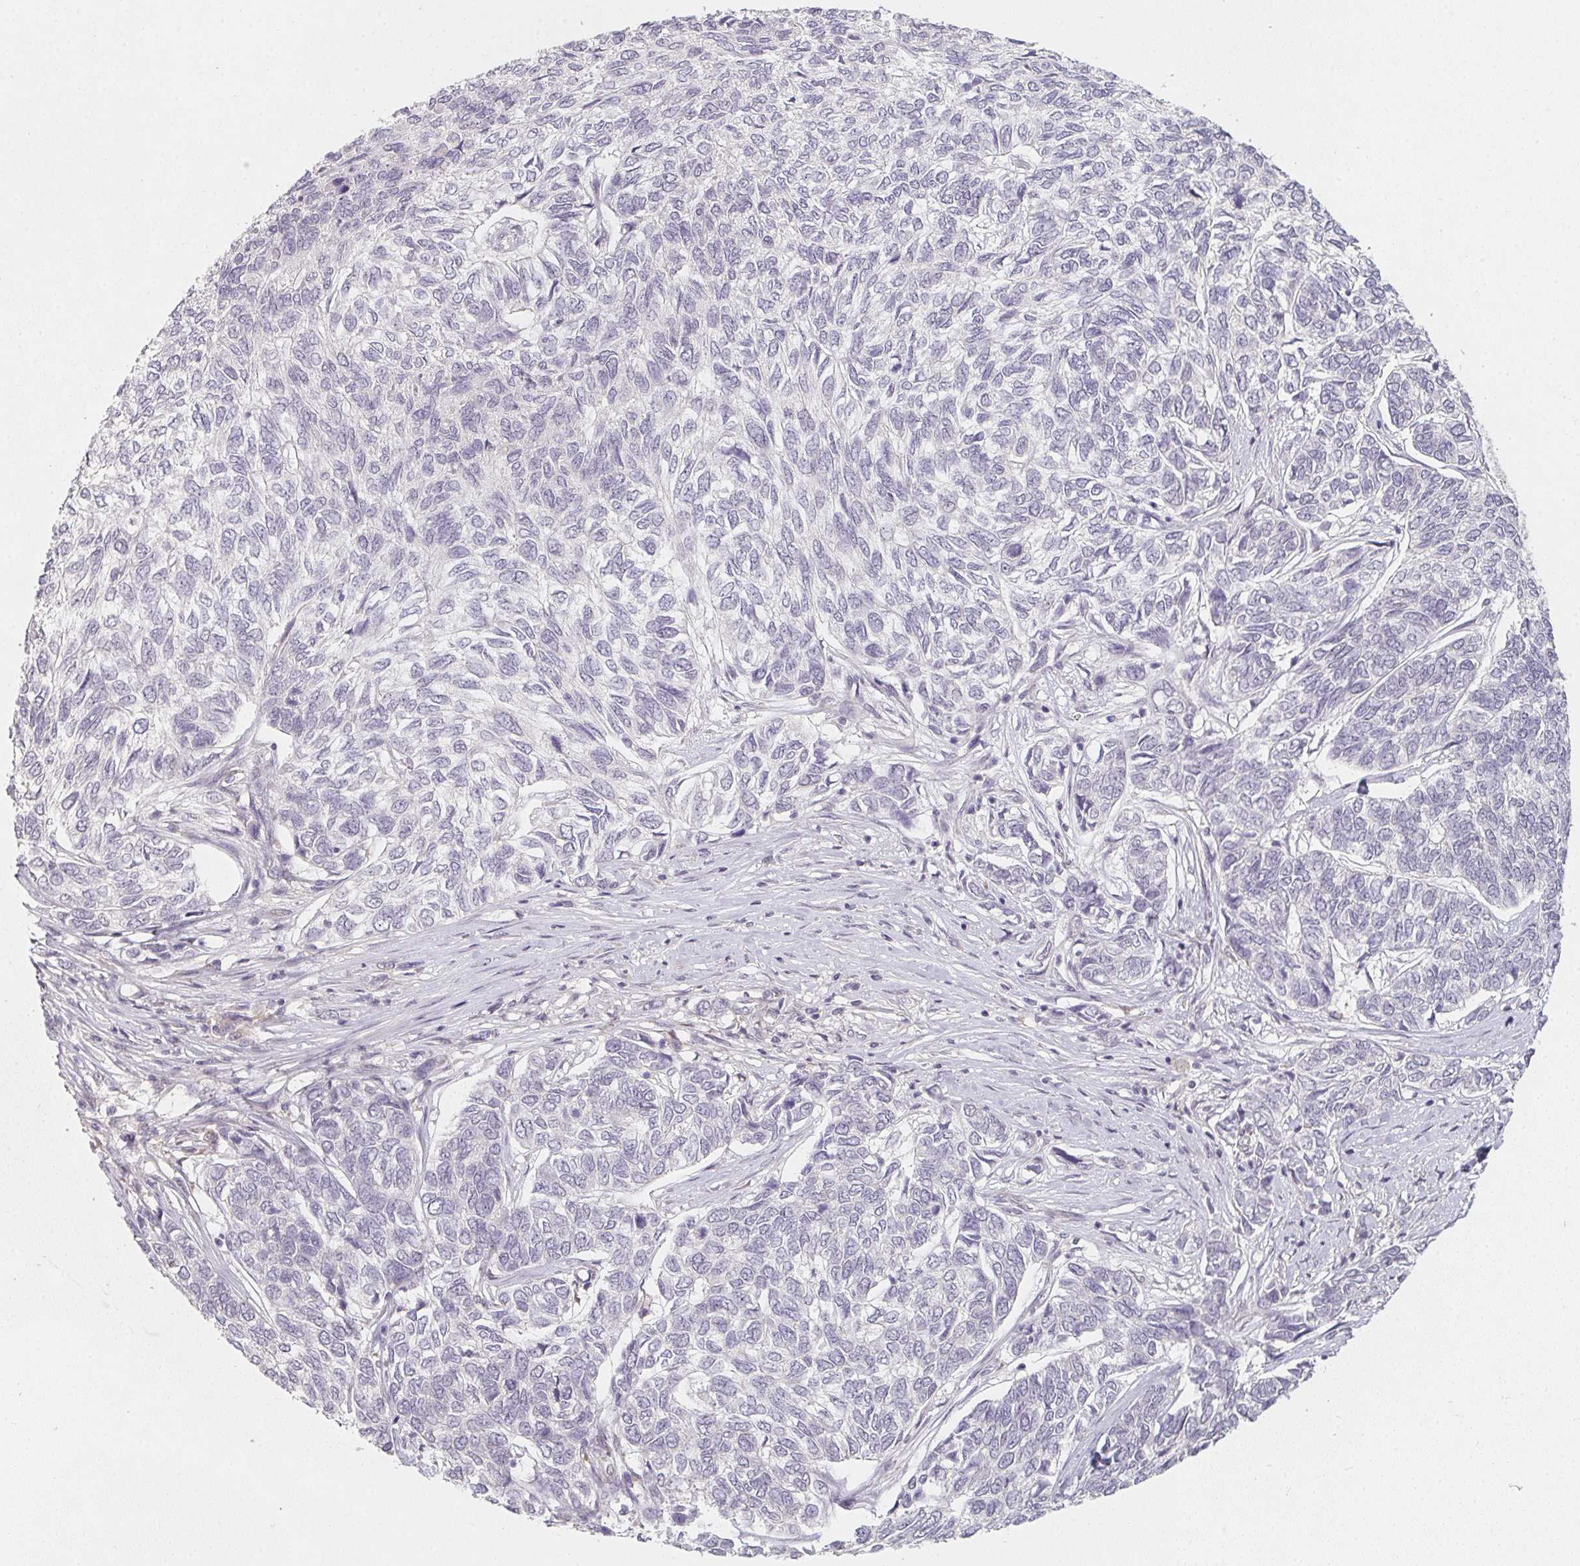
{"staining": {"intensity": "negative", "quantity": "none", "location": "none"}, "tissue": "skin cancer", "cell_type": "Tumor cells", "image_type": "cancer", "snomed": [{"axis": "morphology", "description": "Basal cell carcinoma"}, {"axis": "topography", "description": "Skin"}], "caption": "This is an immunohistochemistry (IHC) image of skin cancer. There is no staining in tumor cells.", "gene": "SOAT1", "patient": {"sex": "female", "age": 65}}